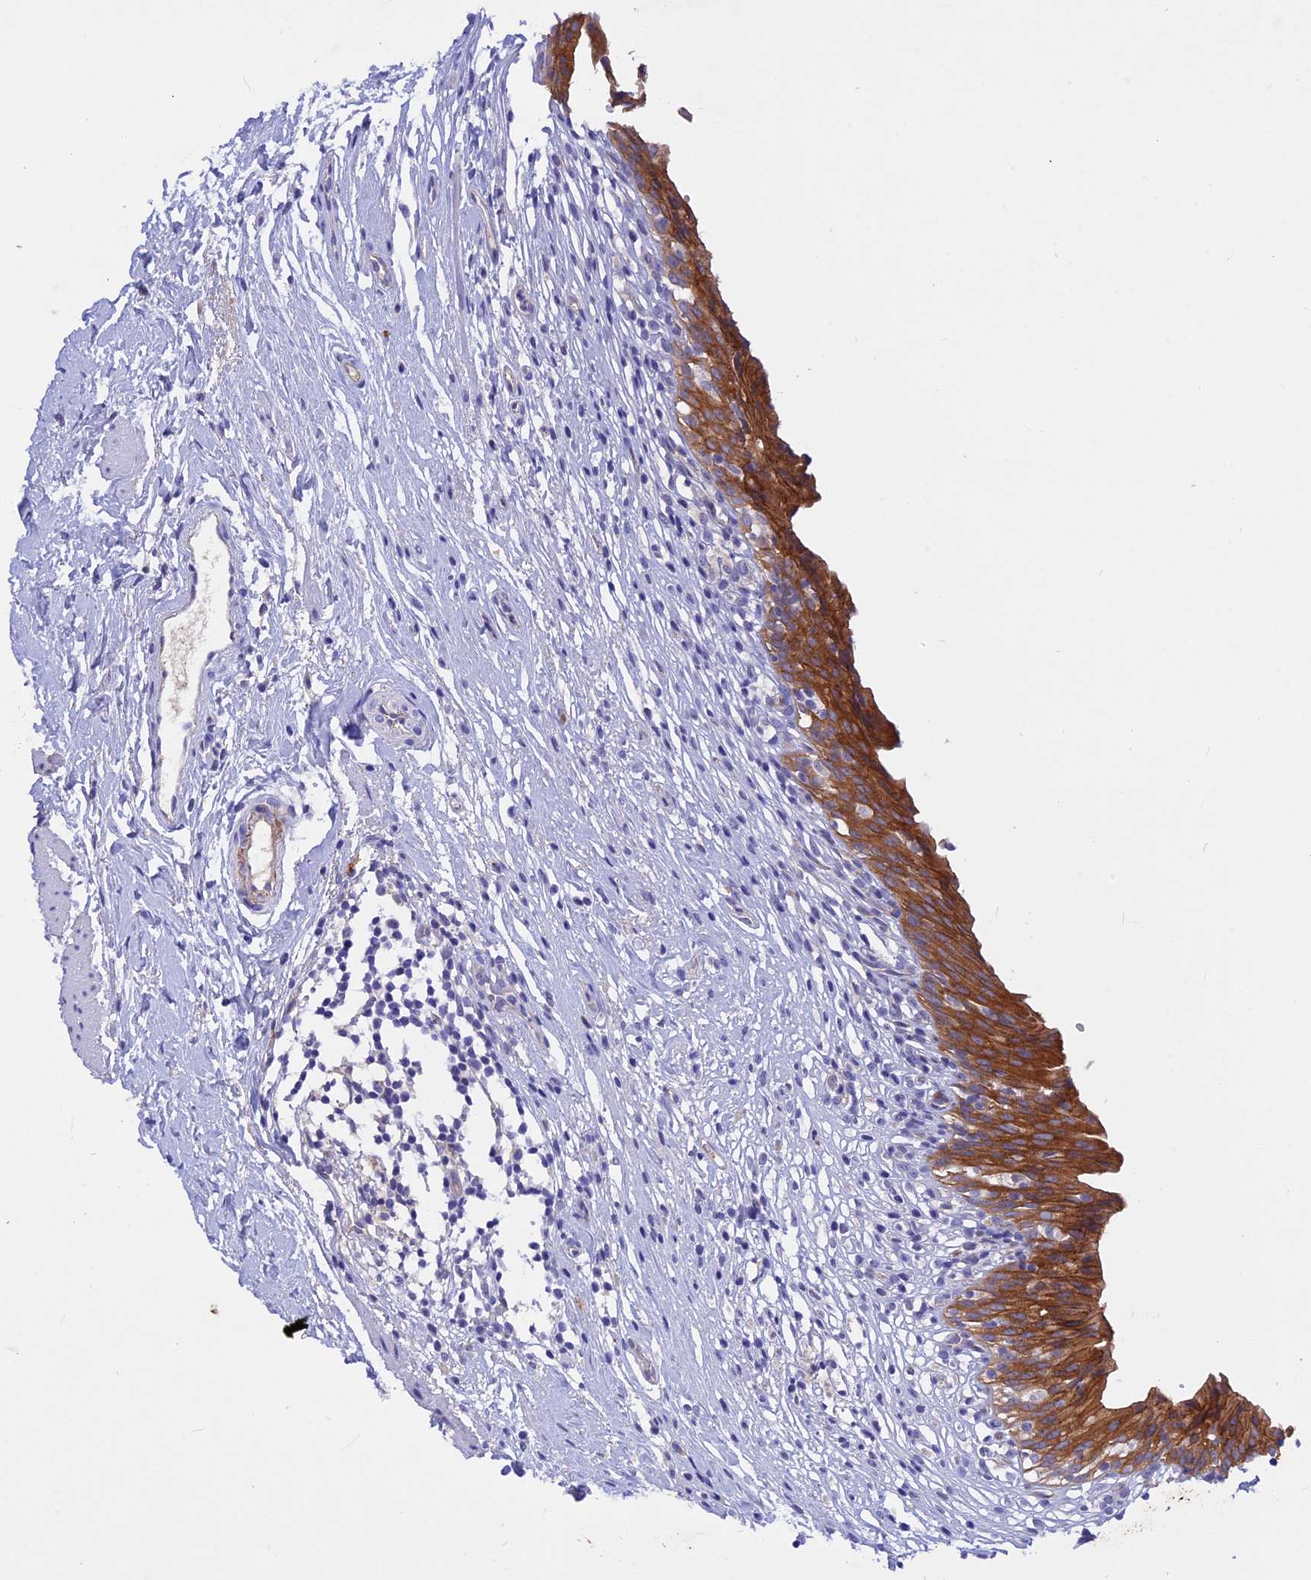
{"staining": {"intensity": "strong", "quantity": ">75%", "location": "cytoplasmic/membranous"}, "tissue": "urinary bladder", "cell_type": "Urothelial cells", "image_type": "normal", "snomed": [{"axis": "morphology", "description": "Normal tissue, NOS"}, {"axis": "morphology", "description": "Inflammation, NOS"}, {"axis": "topography", "description": "Urinary bladder"}], "caption": "Immunohistochemical staining of benign urinary bladder demonstrates strong cytoplasmic/membranous protein expression in approximately >75% of urothelial cells.", "gene": "GK5", "patient": {"sex": "male", "age": 63}}